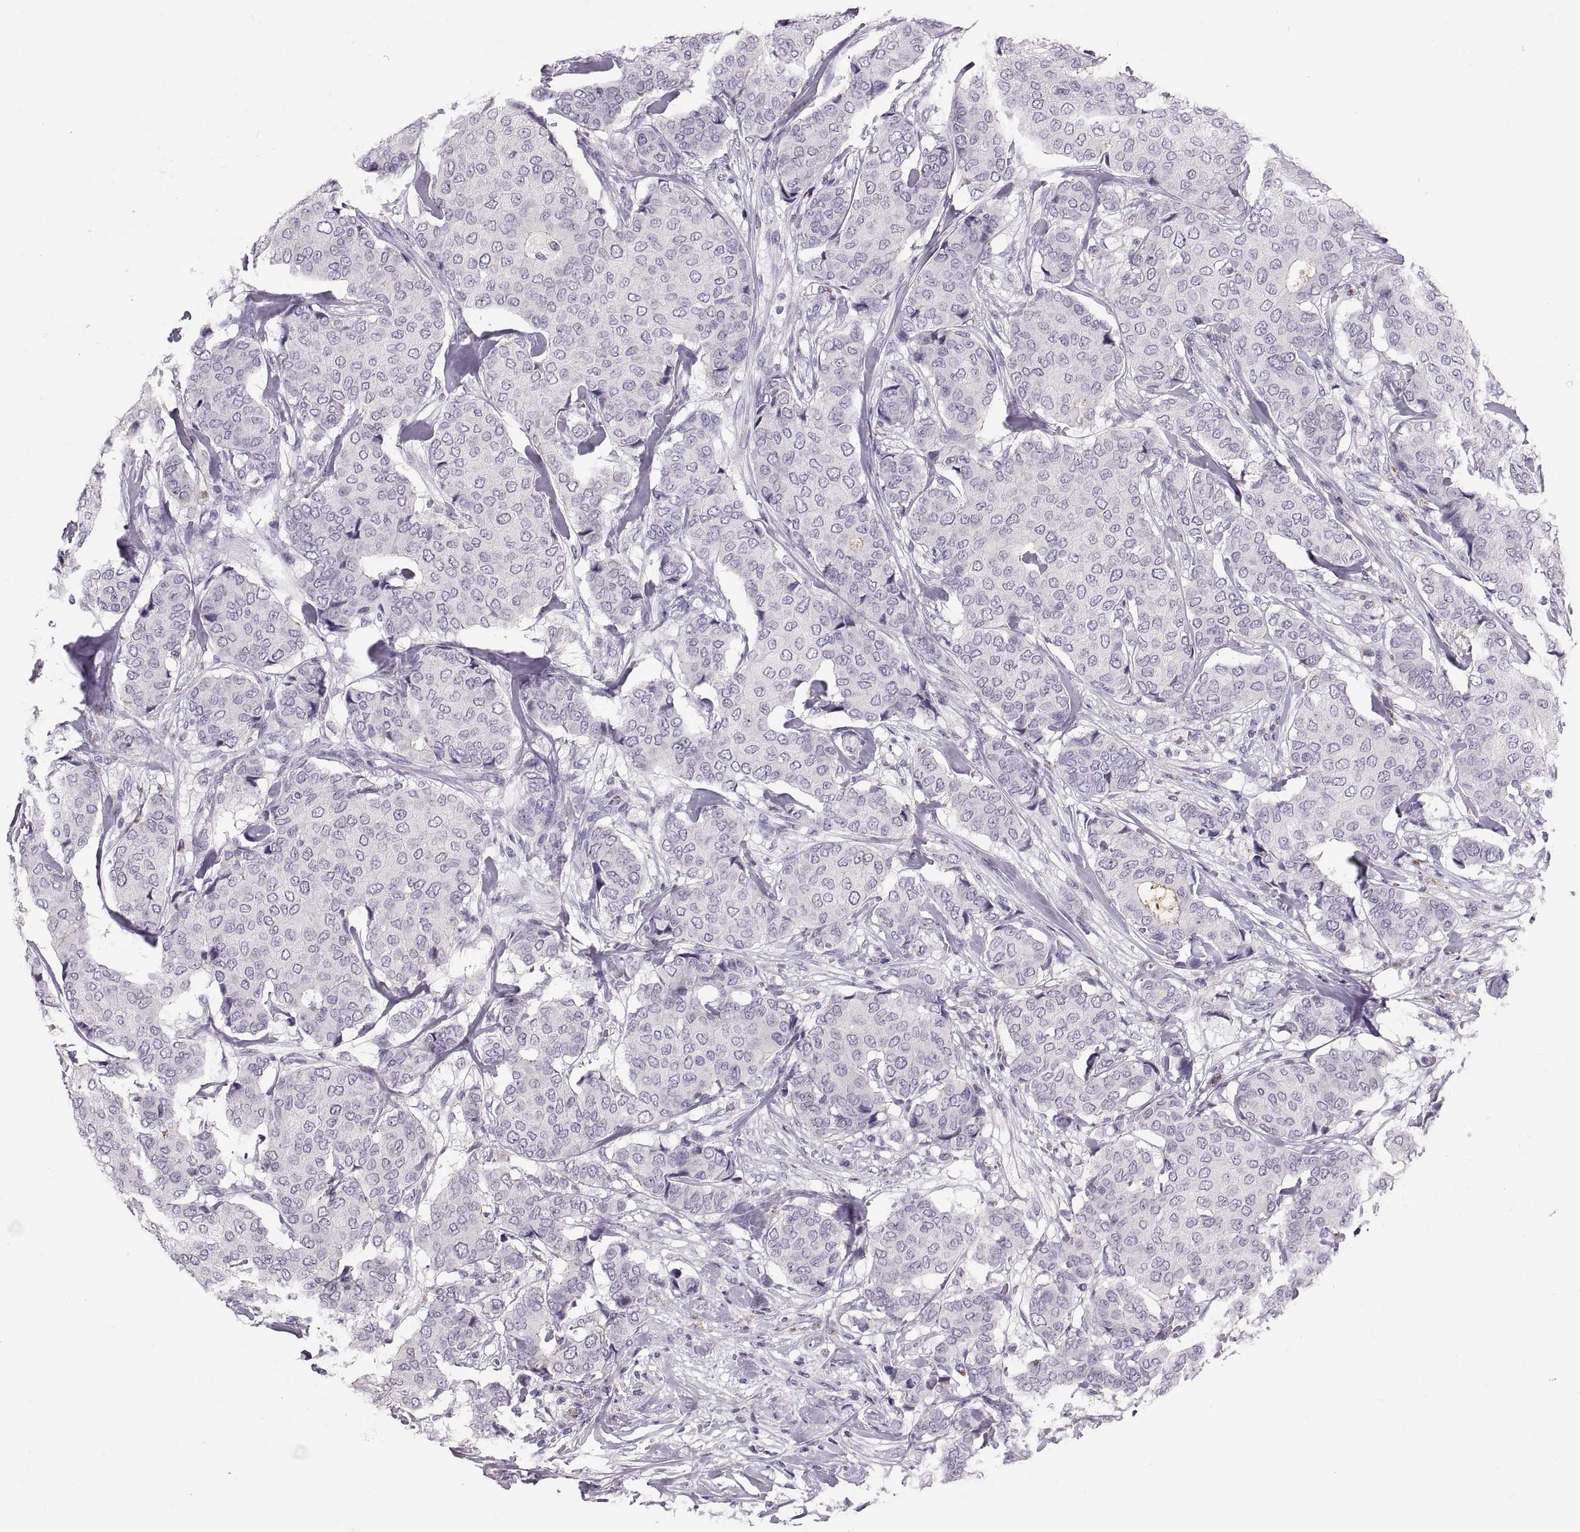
{"staining": {"intensity": "negative", "quantity": "none", "location": "none"}, "tissue": "breast cancer", "cell_type": "Tumor cells", "image_type": "cancer", "snomed": [{"axis": "morphology", "description": "Duct carcinoma"}, {"axis": "topography", "description": "Breast"}], "caption": "This is a image of immunohistochemistry staining of breast invasive ductal carcinoma, which shows no positivity in tumor cells.", "gene": "QRICH2", "patient": {"sex": "female", "age": 75}}